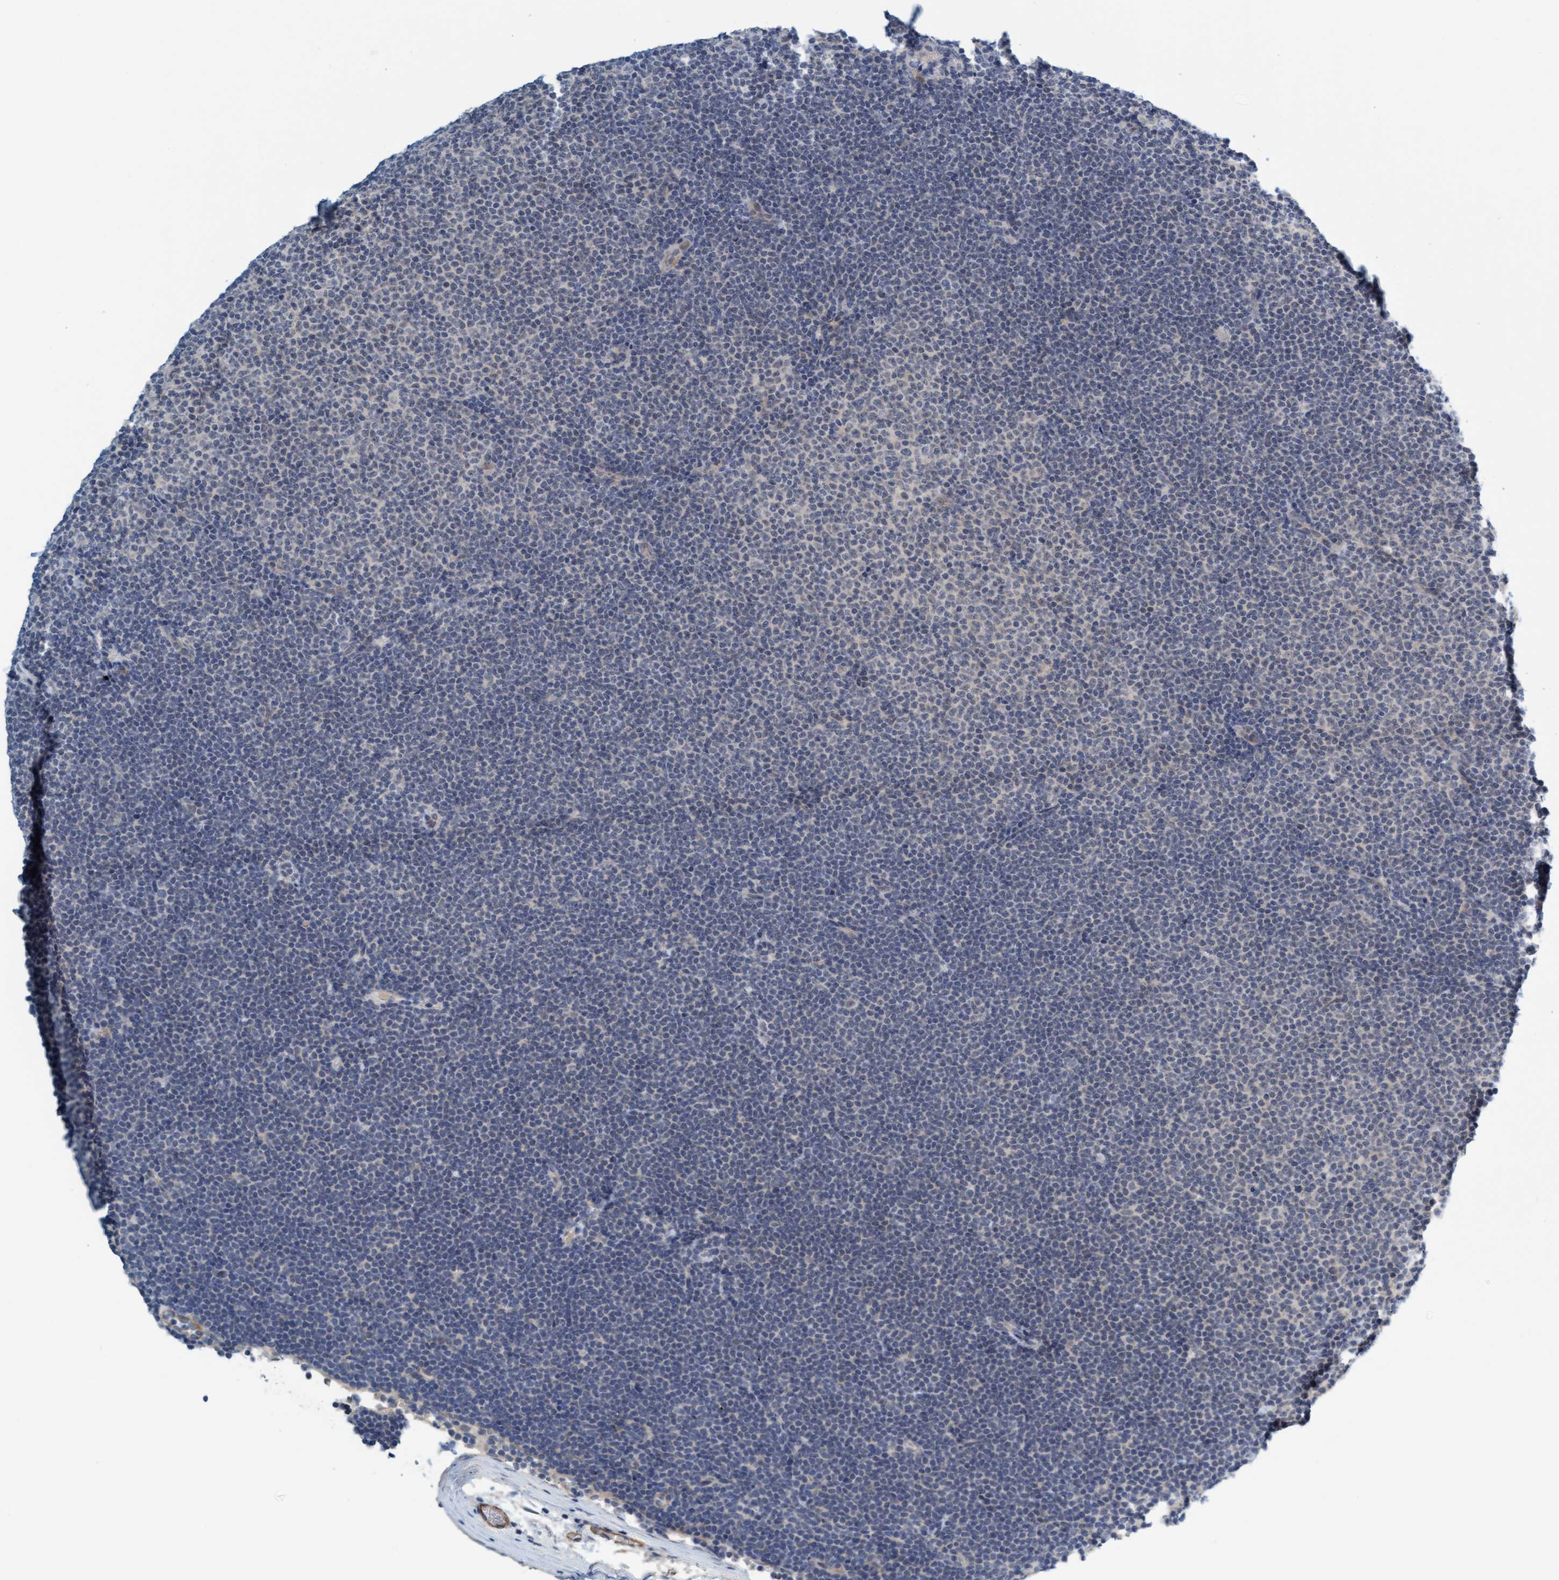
{"staining": {"intensity": "negative", "quantity": "none", "location": "none"}, "tissue": "lymphoma", "cell_type": "Tumor cells", "image_type": "cancer", "snomed": [{"axis": "morphology", "description": "Malignant lymphoma, non-Hodgkin's type, Low grade"}, {"axis": "topography", "description": "Lymph node"}], "caption": "DAB (3,3'-diaminobenzidine) immunohistochemical staining of lymphoma displays no significant positivity in tumor cells. The staining was performed using DAB to visualize the protein expression in brown, while the nuclei were stained in blue with hematoxylin (Magnification: 20x).", "gene": "TSTD2", "patient": {"sex": "female", "age": 53}}